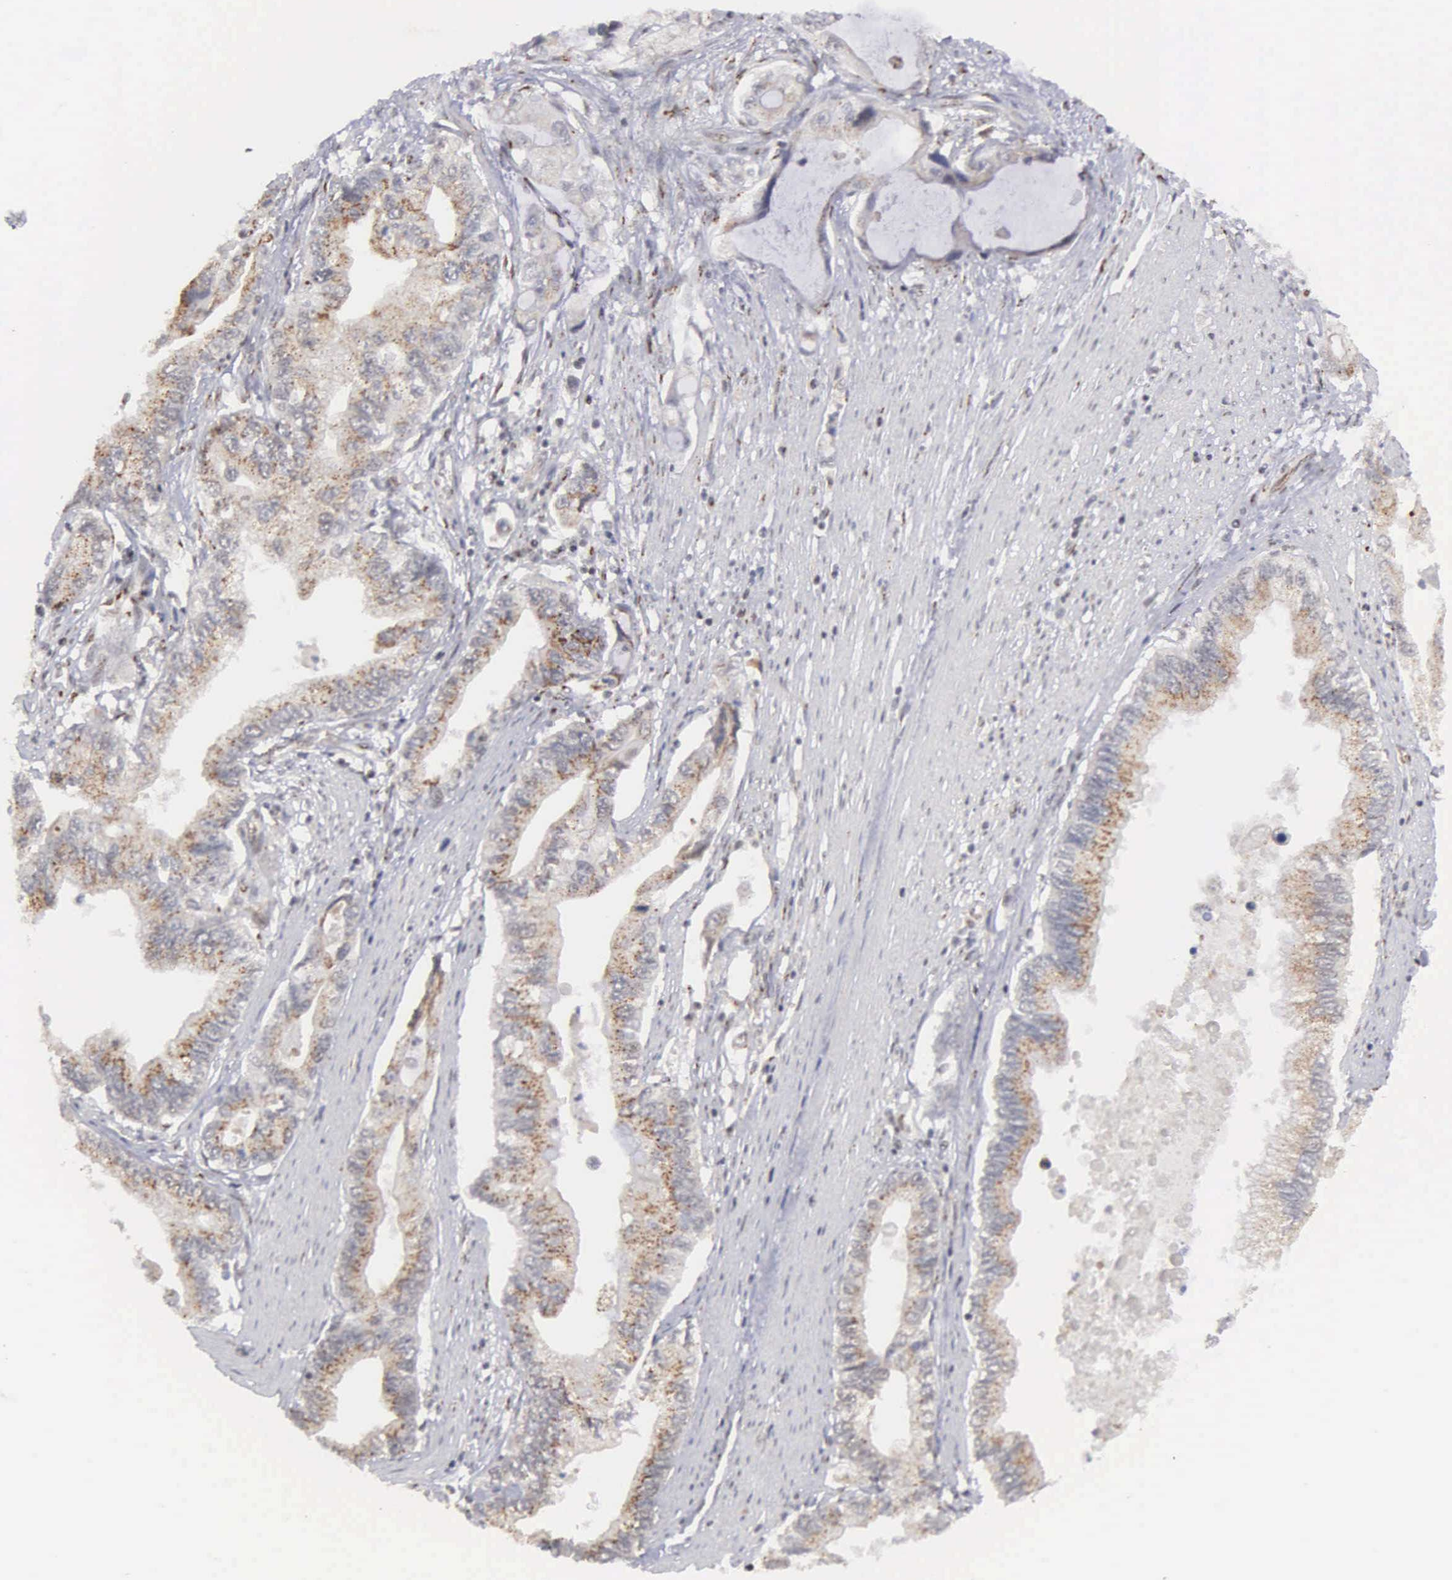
{"staining": {"intensity": "weak", "quantity": ">75%", "location": "cytoplasmic/membranous,nuclear"}, "tissue": "pancreatic cancer", "cell_type": "Tumor cells", "image_type": "cancer", "snomed": [{"axis": "morphology", "description": "Adenocarcinoma, NOS"}, {"axis": "topography", "description": "Pancreas"}, {"axis": "topography", "description": "Stomach, upper"}], "caption": "Human pancreatic adenocarcinoma stained with a brown dye demonstrates weak cytoplasmic/membranous and nuclear positive expression in about >75% of tumor cells.", "gene": "GTF2A1", "patient": {"sex": "male", "age": 77}}